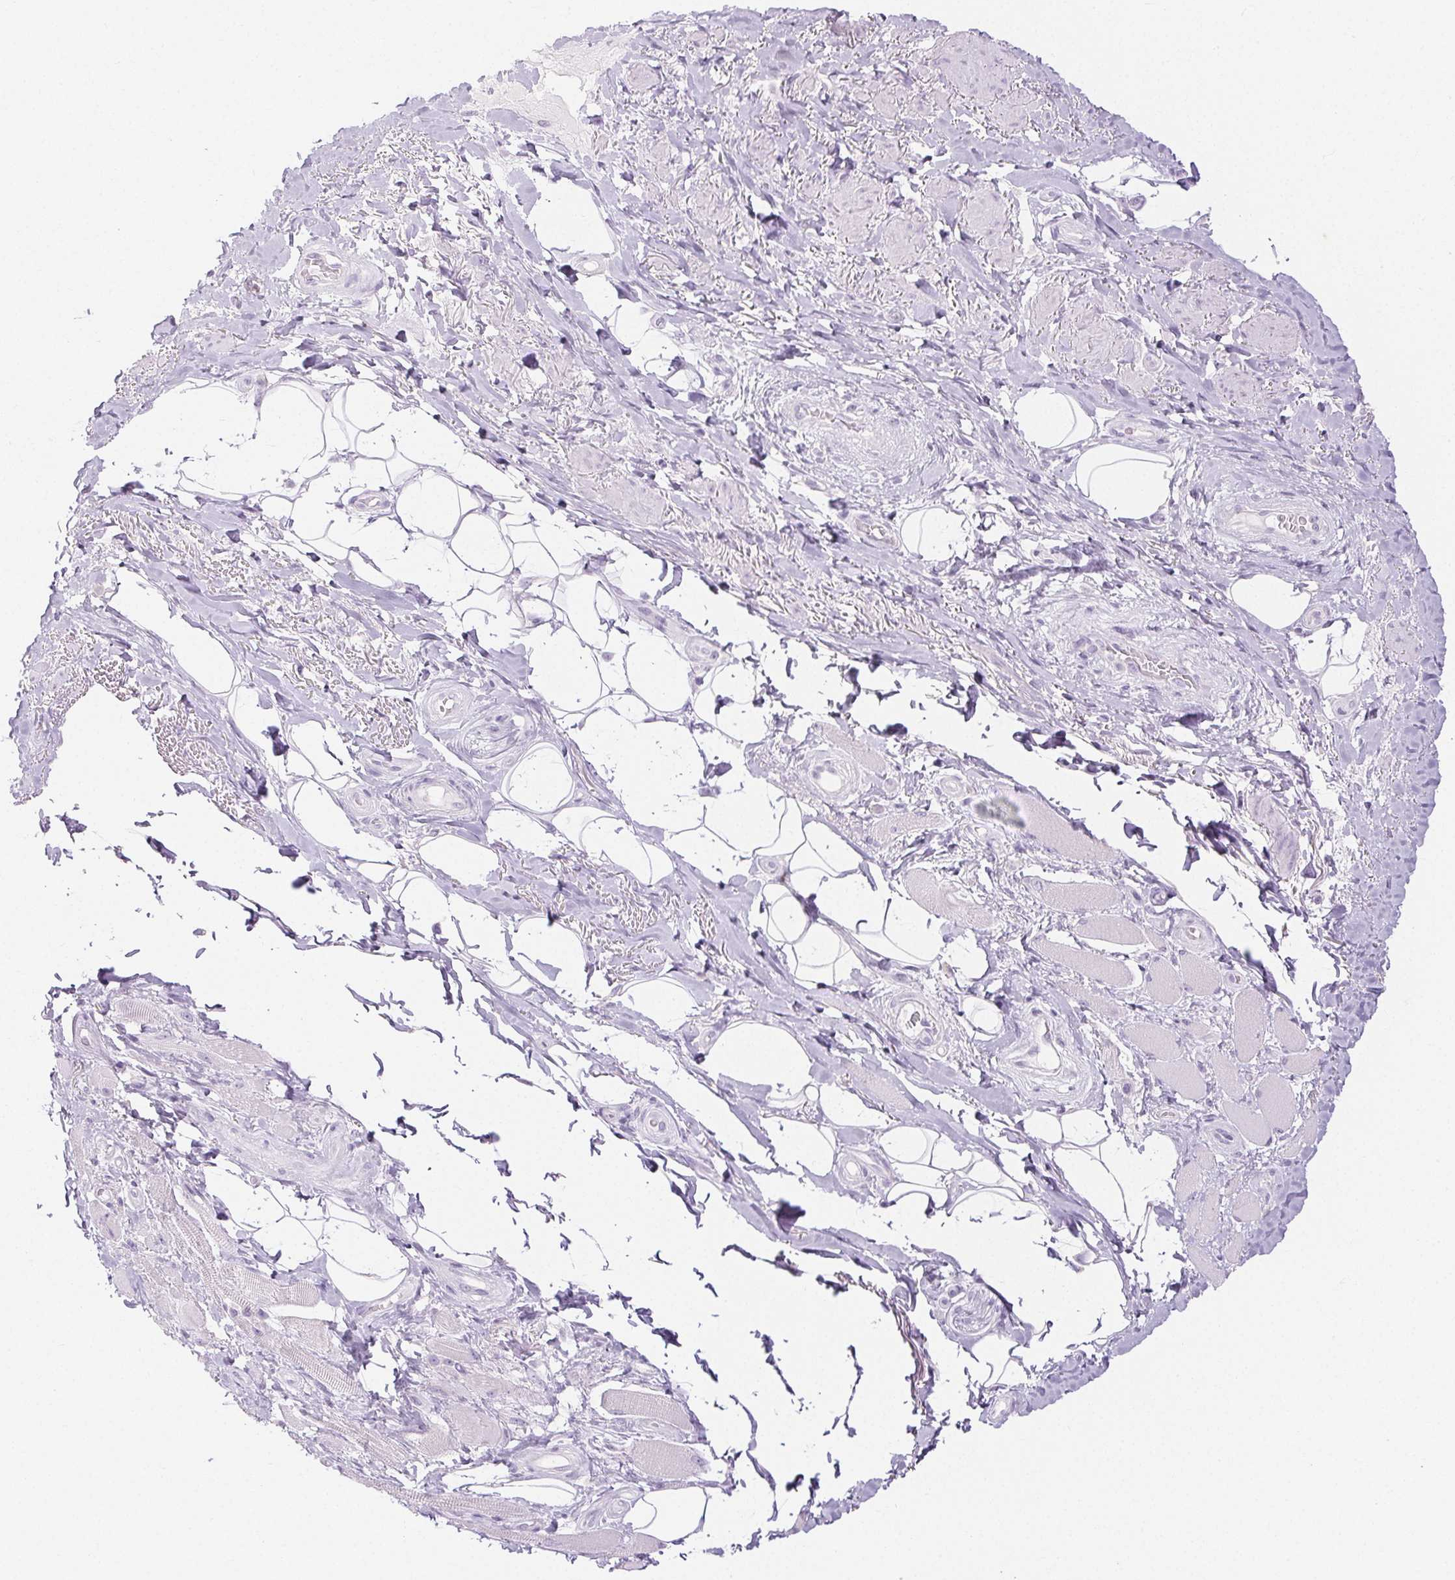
{"staining": {"intensity": "negative", "quantity": "none", "location": "none"}, "tissue": "adipose tissue", "cell_type": "Adipocytes", "image_type": "normal", "snomed": [{"axis": "morphology", "description": "Normal tissue, NOS"}, {"axis": "topography", "description": "Anal"}, {"axis": "topography", "description": "Peripheral nerve tissue"}], "caption": "DAB immunohistochemical staining of normal human adipose tissue demonstrates no significant expression in adipocytes. (Brightfield microscopy of DAB (3,3'-diaminobenzidine) immunohistochemistry (IHC) at high magnification).", "gene": "SPRR3", "patient": {"sex": "male", "age": 53}}